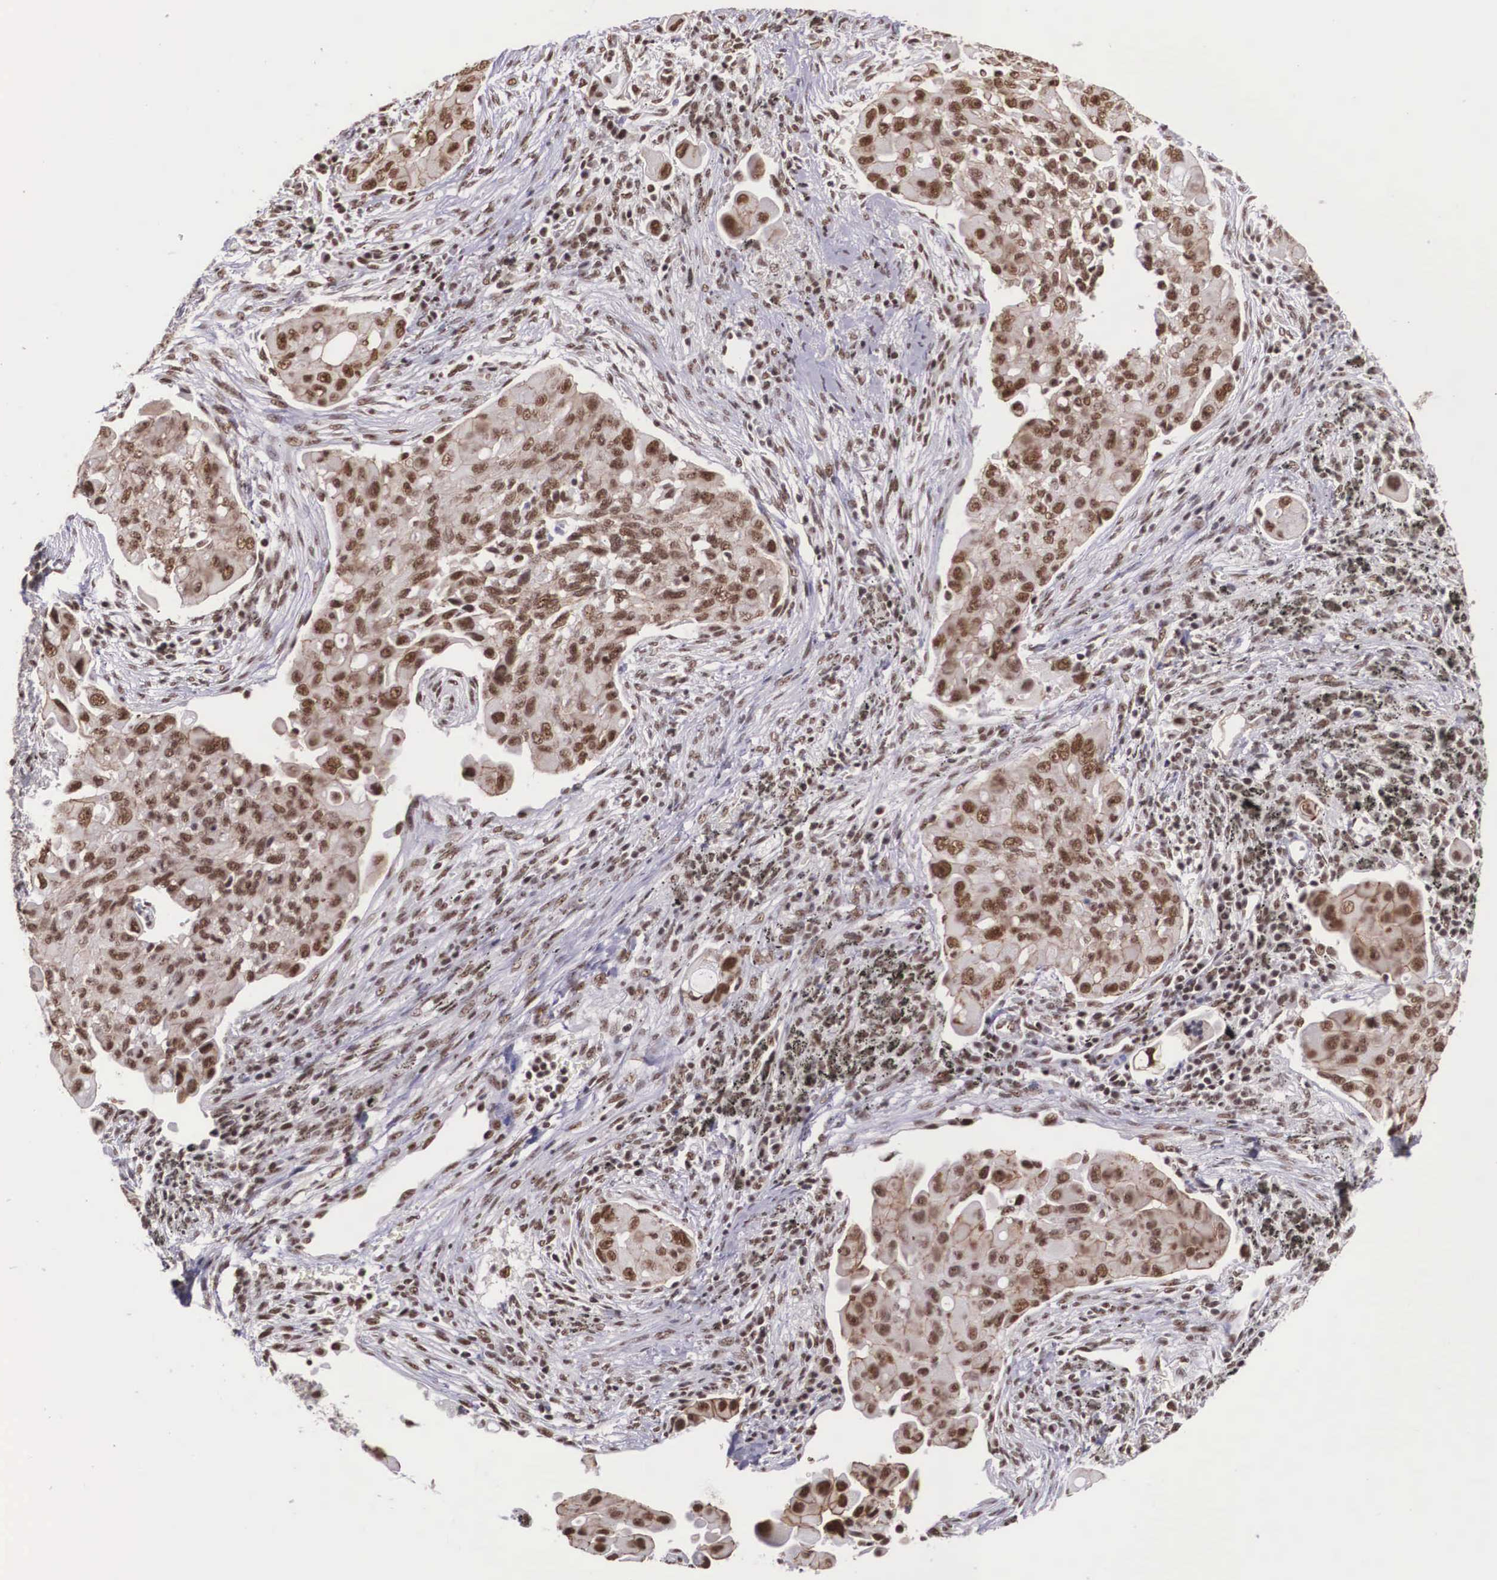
{"staining": {"intensity": "moderate", "quantity": ">75%", "location": "cytoplasmic/membranous,nuclear"}, "tissue": "lung cancer", "cell_type": "Tumor cells", "image_type": "cancer", "snomed": [{"axis": "morphology", "description": "Adenocarcinoma, NOS"}, {"axis": "topography", "description": "Lung"}], "caption": "Adenocarcinoma (lung) stained with immunohistochemistry (IHC) exhibits moderate cytoplasmic/membranous and nuclear staining in about >75% of tumor cells.", "gene": "POLR2F", "patient": {"sex": "male", "age": 68}}